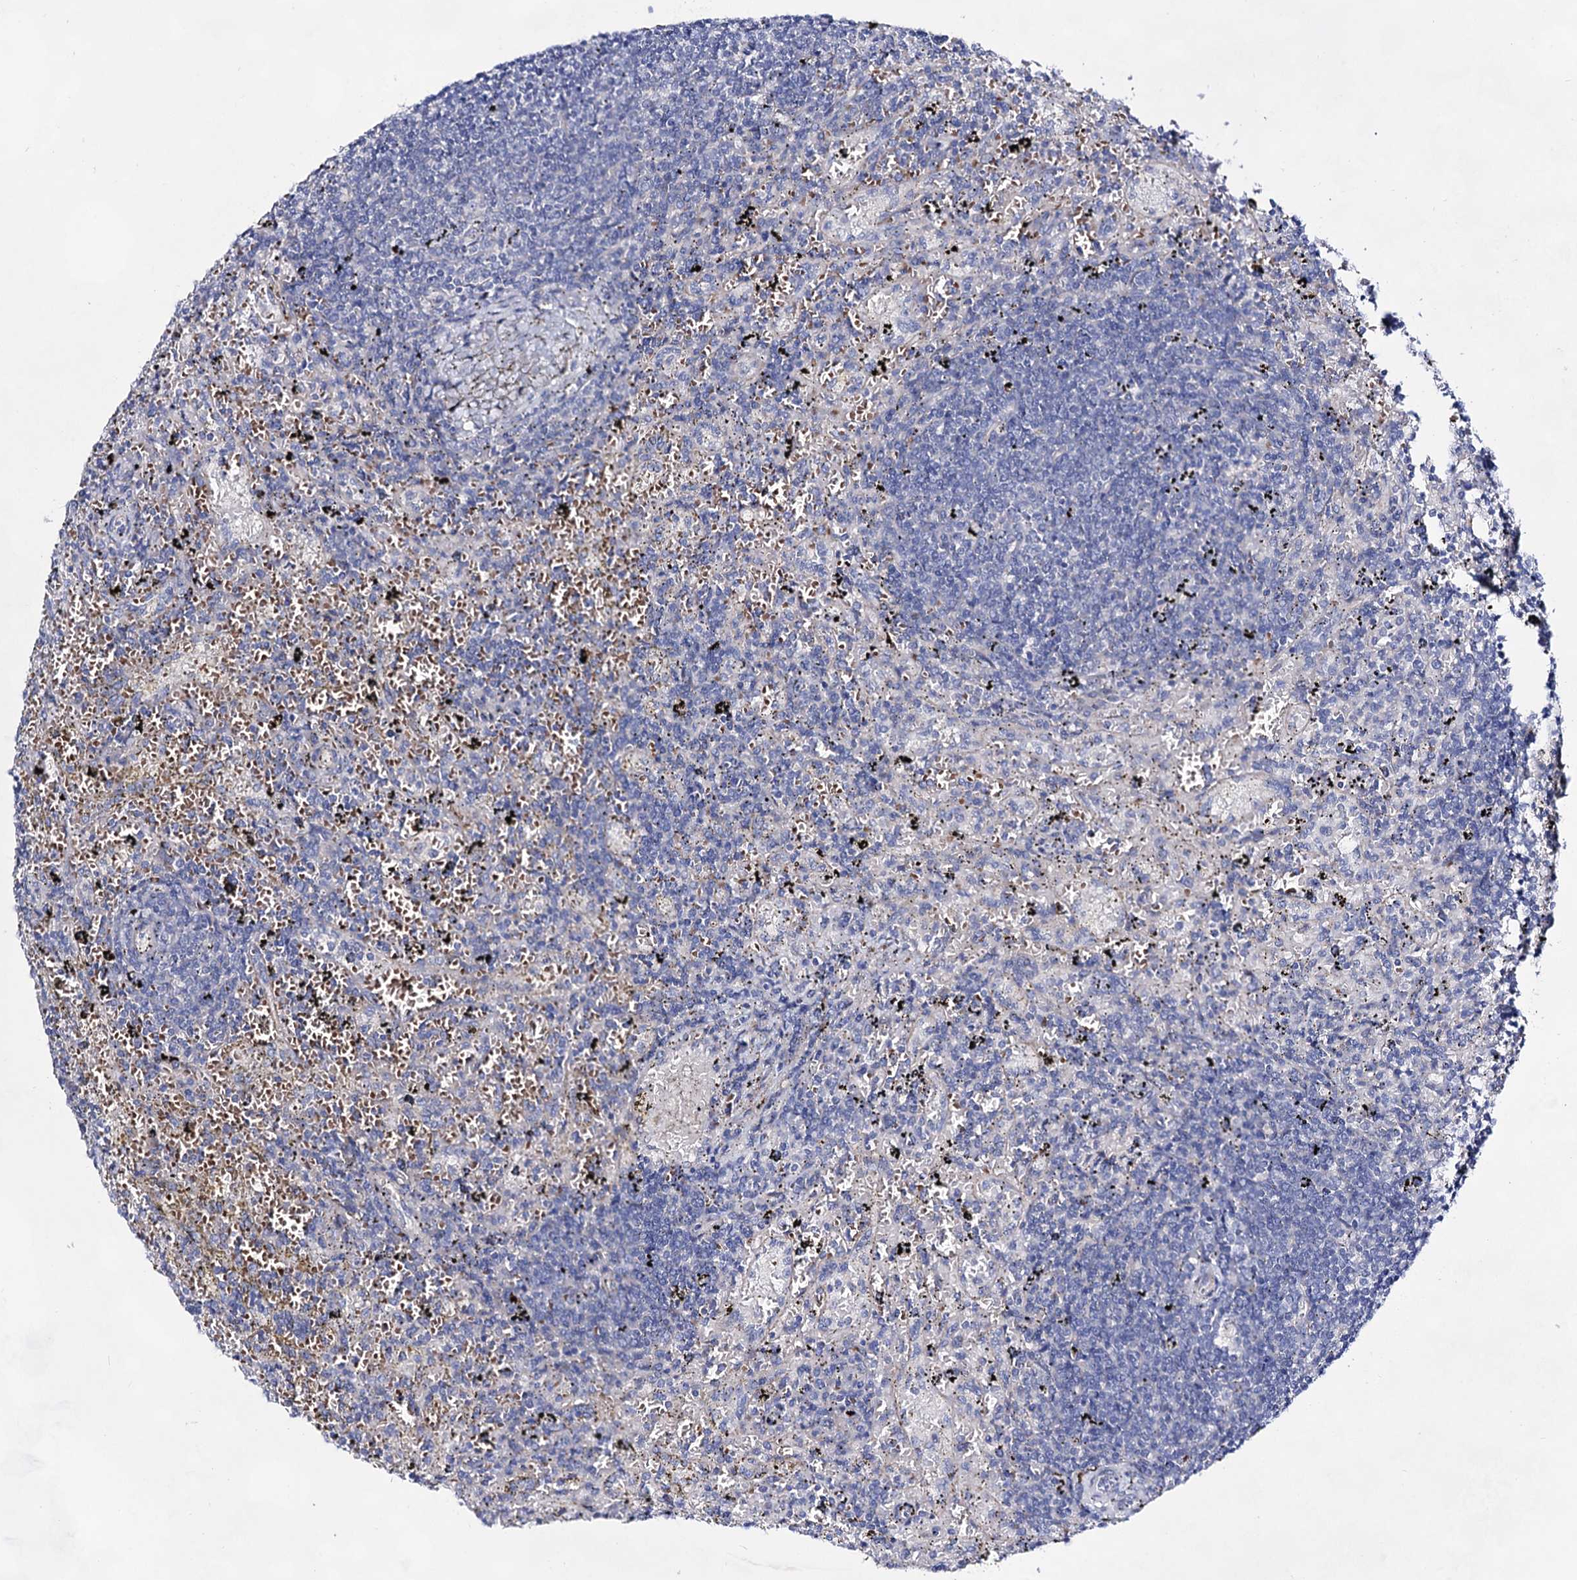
{"staining": {"intensity": "negative", "quantity": "none", "location": "none"}, "tissue": "lymphoma", "cell_type": "Tumor cells", "image_type": "cancer", "snomed": [{"axis": "morphology", "description": "Malignant lymphoma, non-Hodgkin's type, Low grade"}, {"axis": "topography", "description": "Spleen"}], "caption": "Human lymphoma stained for a protein using IHC shows no positivity in tumor cells.", "gene": "PLIN1", "patient": {"sex": "male", "age": 76}}